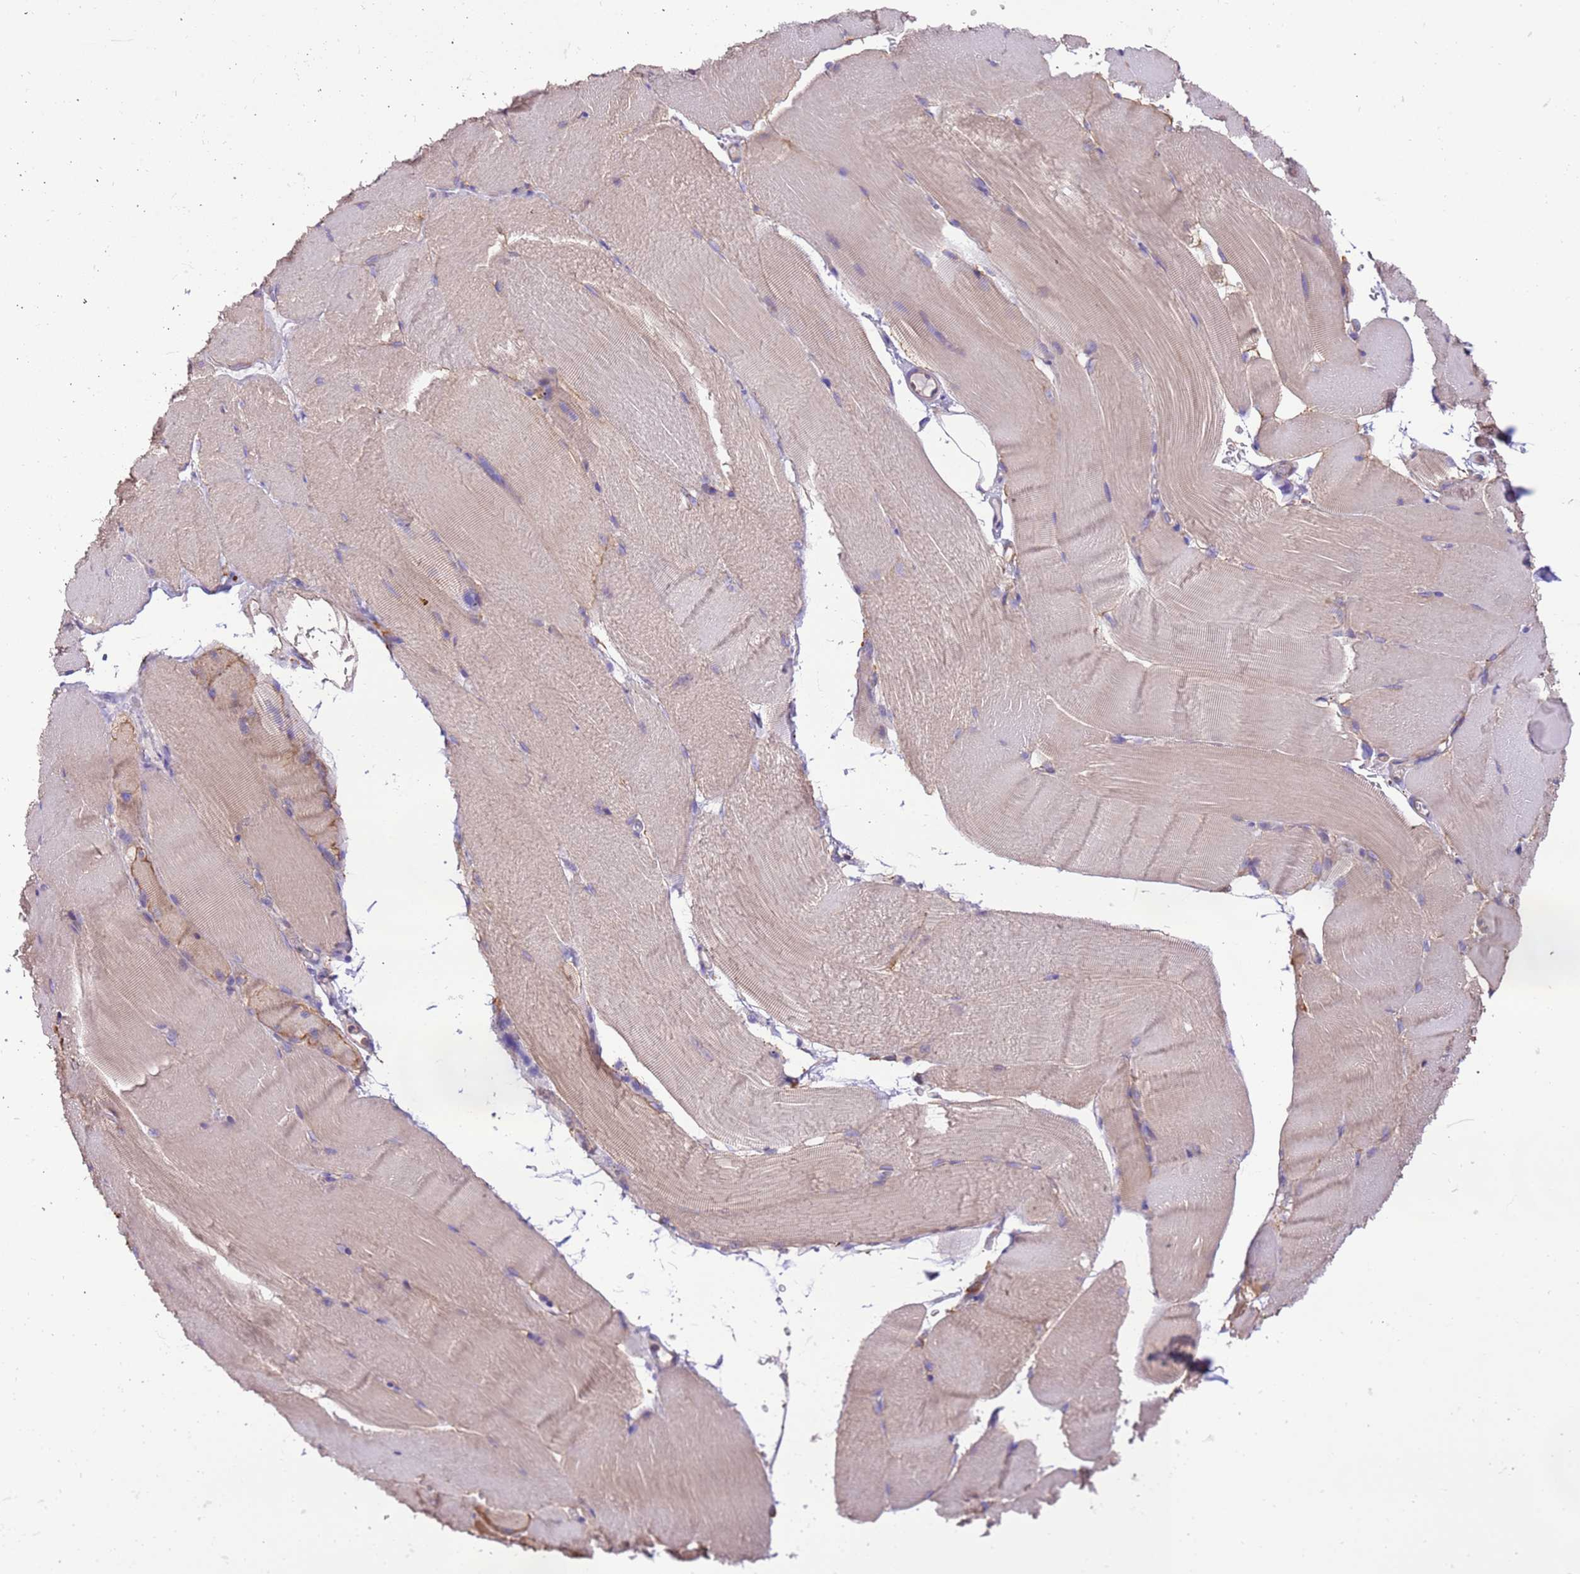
{"staining": {"intensity": "weak", "quantity": "25%-75%", "location": "cytoplasmic/membranous"}, "tissue": "skeletal muscle", "cell_type": "Myocytes", "image_type": "normal", "snomed": [{"axis": "morphology", "description": "Normal tissue, NOS"}, {"axis": "topography", "description": "Skeletal muscle"}, {"axis": "topography", "description": "Parathyroid gland"}], "caption": "A histopathology image showing weak cytoplasmic/membranous staining in about 25%-75% of myocytes in benign skeletal muscle, as visualized by brown immunohistochemical staining.", "gene": "NAALADL1", "patient": {"sex": "female", "age": 37}}